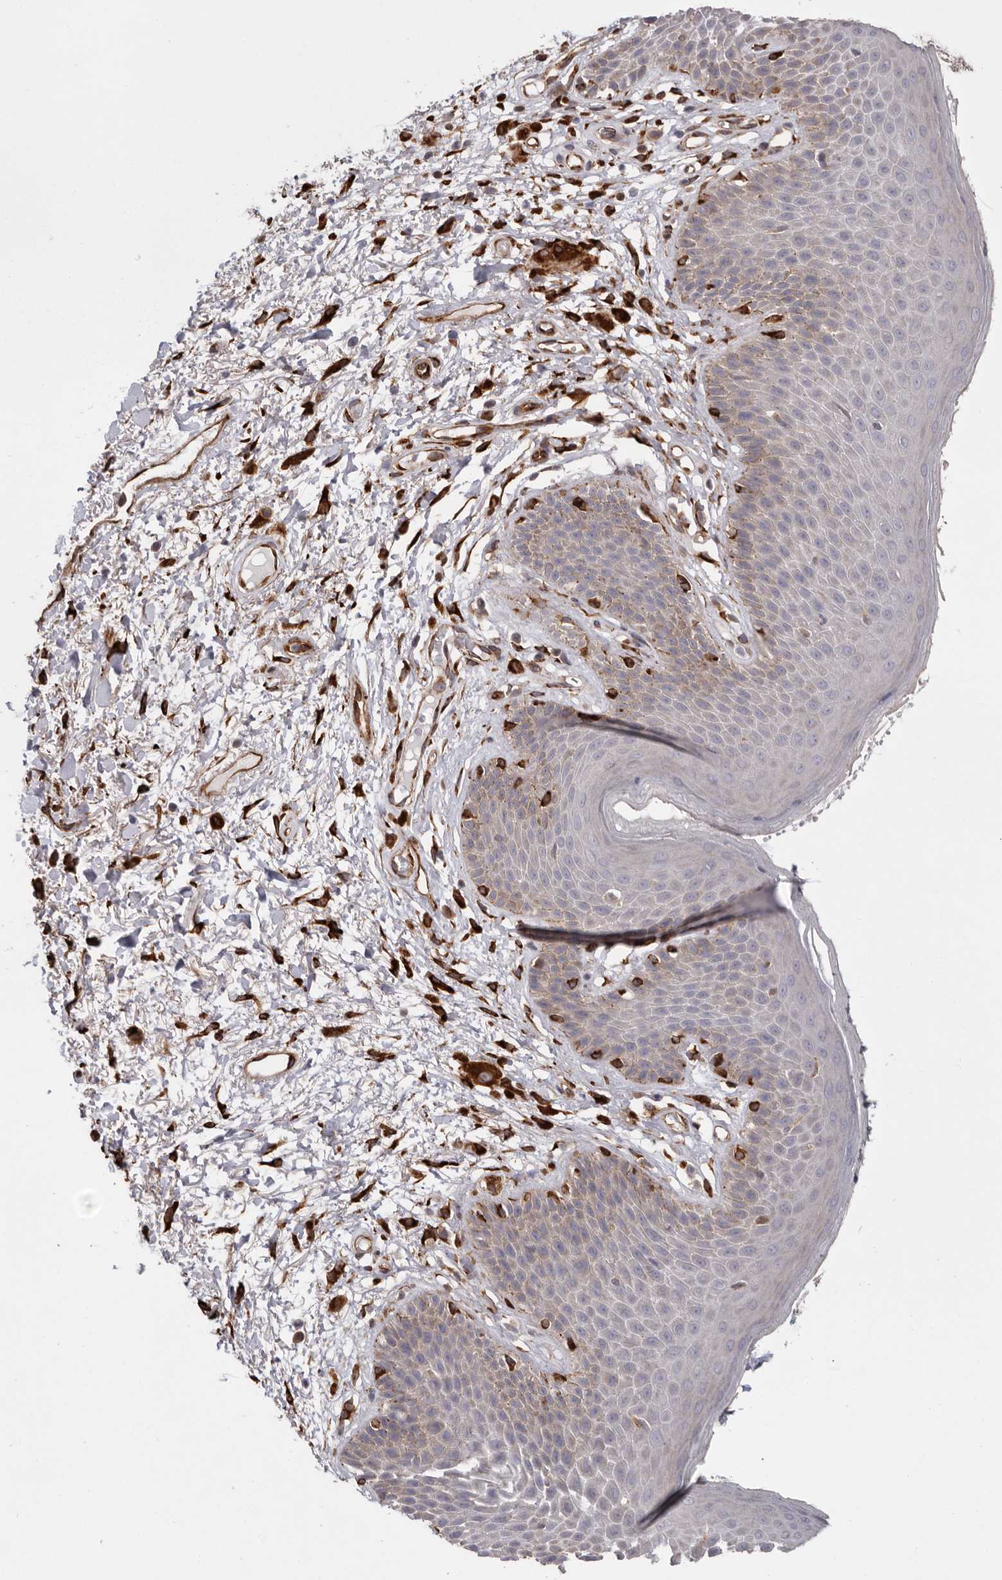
{"staining": {"intensity": "strong", "quantity": "<25%", "location": "cytoplasmic/membranous"}, "tissue": "skin", "cell_type": "Epidermal cells", "image_type": "normal", "snomed": [{"axis": "morphology", "description": "Normal tissue, NOS"}, {"axis": "topography", "description": "Anal"}], "caption": "This image displays immunohistochemistry (IHC) staining of normal human skin, with medium strong cytoplasmic/membranous staining in about <25% of epidermal cells.", "gene": "WDTC1", "patient": {"sex": "male", "age": 74}}